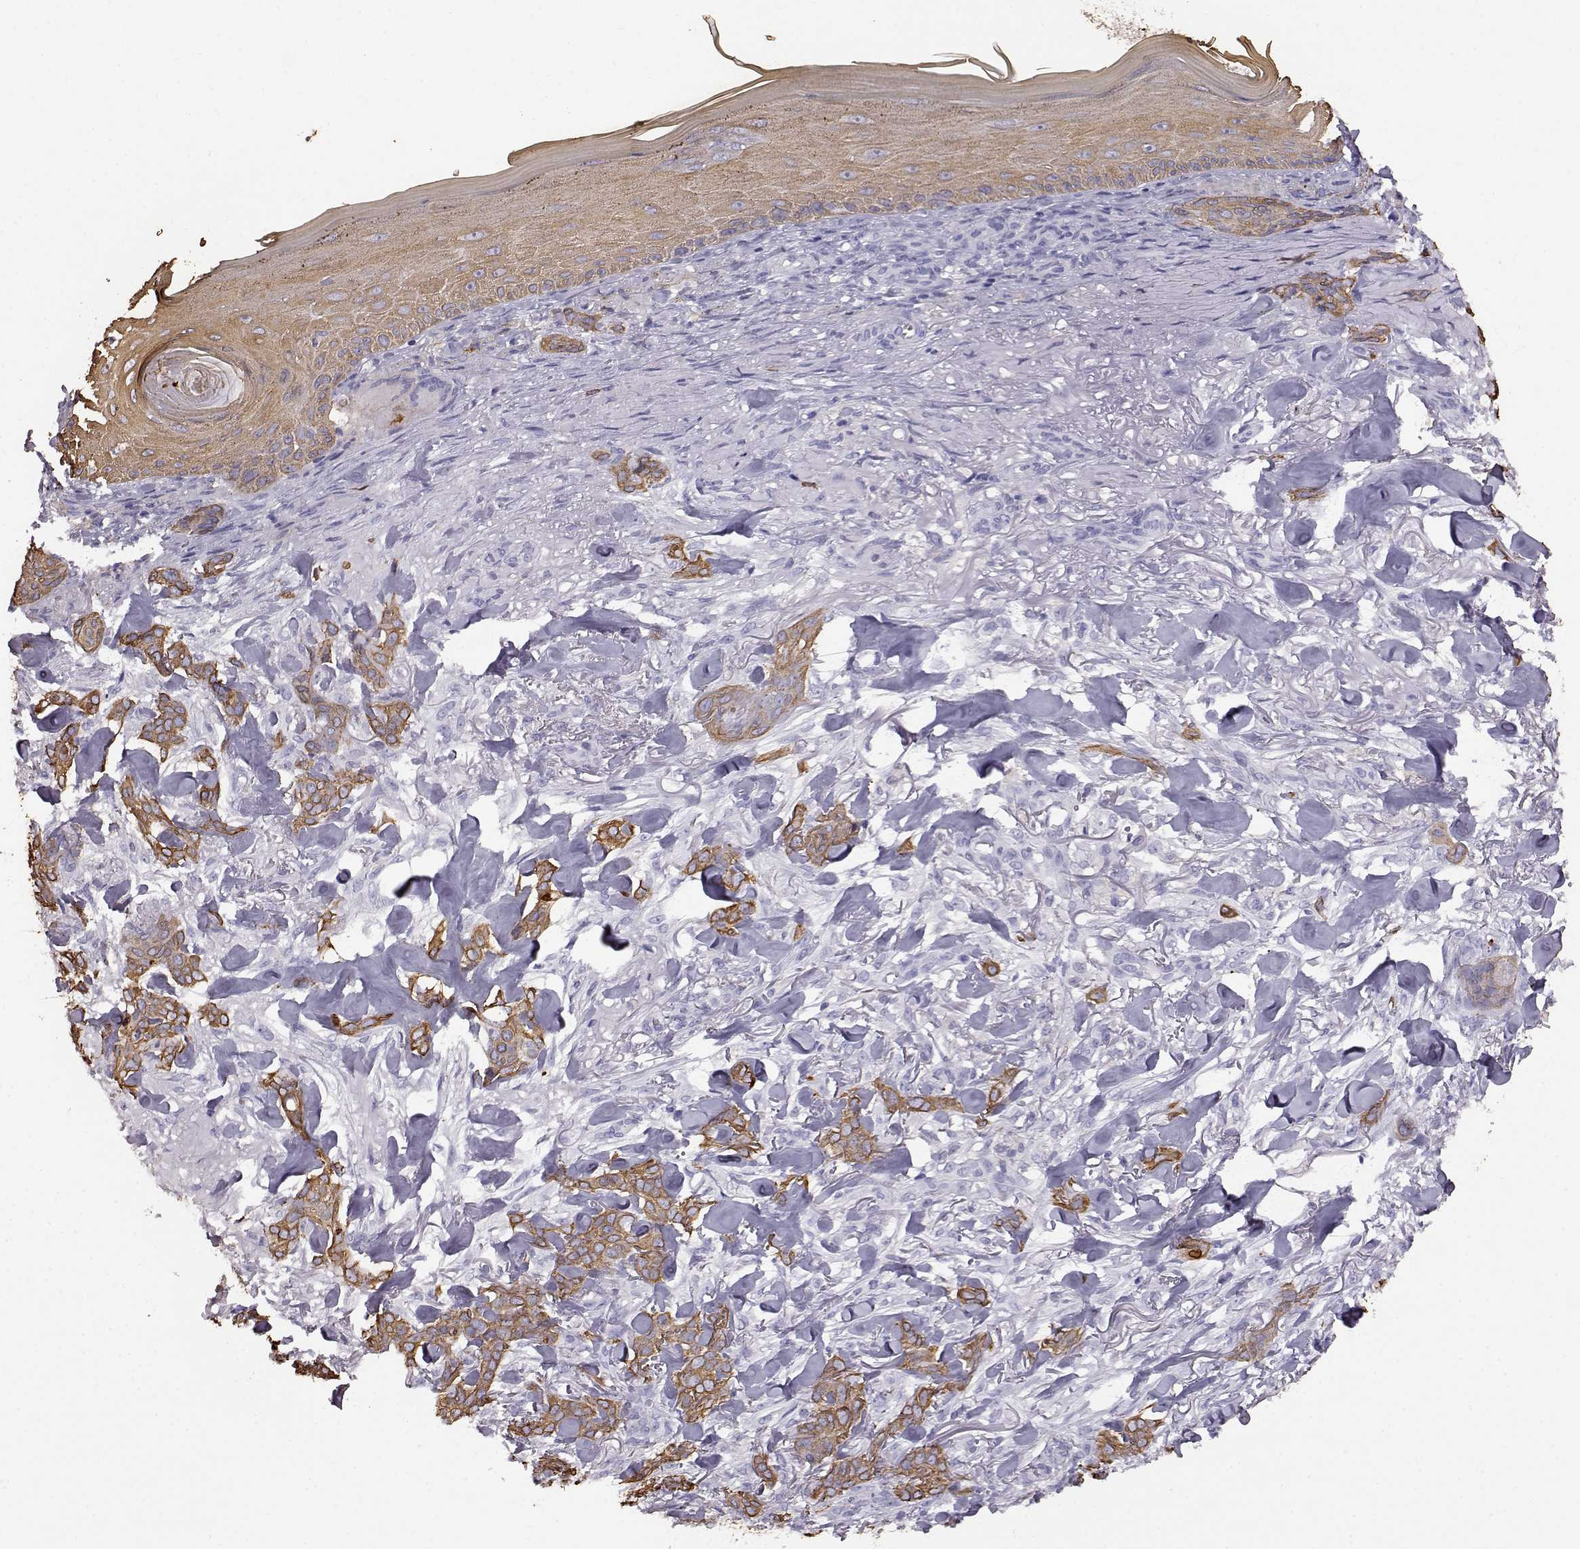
{"staining": {"intensity": "moderate", "quantity": "25%-75%", "location": "cytoplasmic/membranous"}, "tissue": "skin cancer", "cell_type": "Tumor cells", "image_type": "cancer", "snomed": [{"axis": "morphology", "description": "Basal cell carcinoma"}, {"axis": "topography", "description": "Skin"}], "caption": "Brown immunohistochemical staining in human skin basal cell carcinoma shows moderate cytoplasmic/membranous expression in approximately 25%-75% of tumor cells.", "gene": "AKR1B1", "patient": {"sex": "female", "age": 61}}